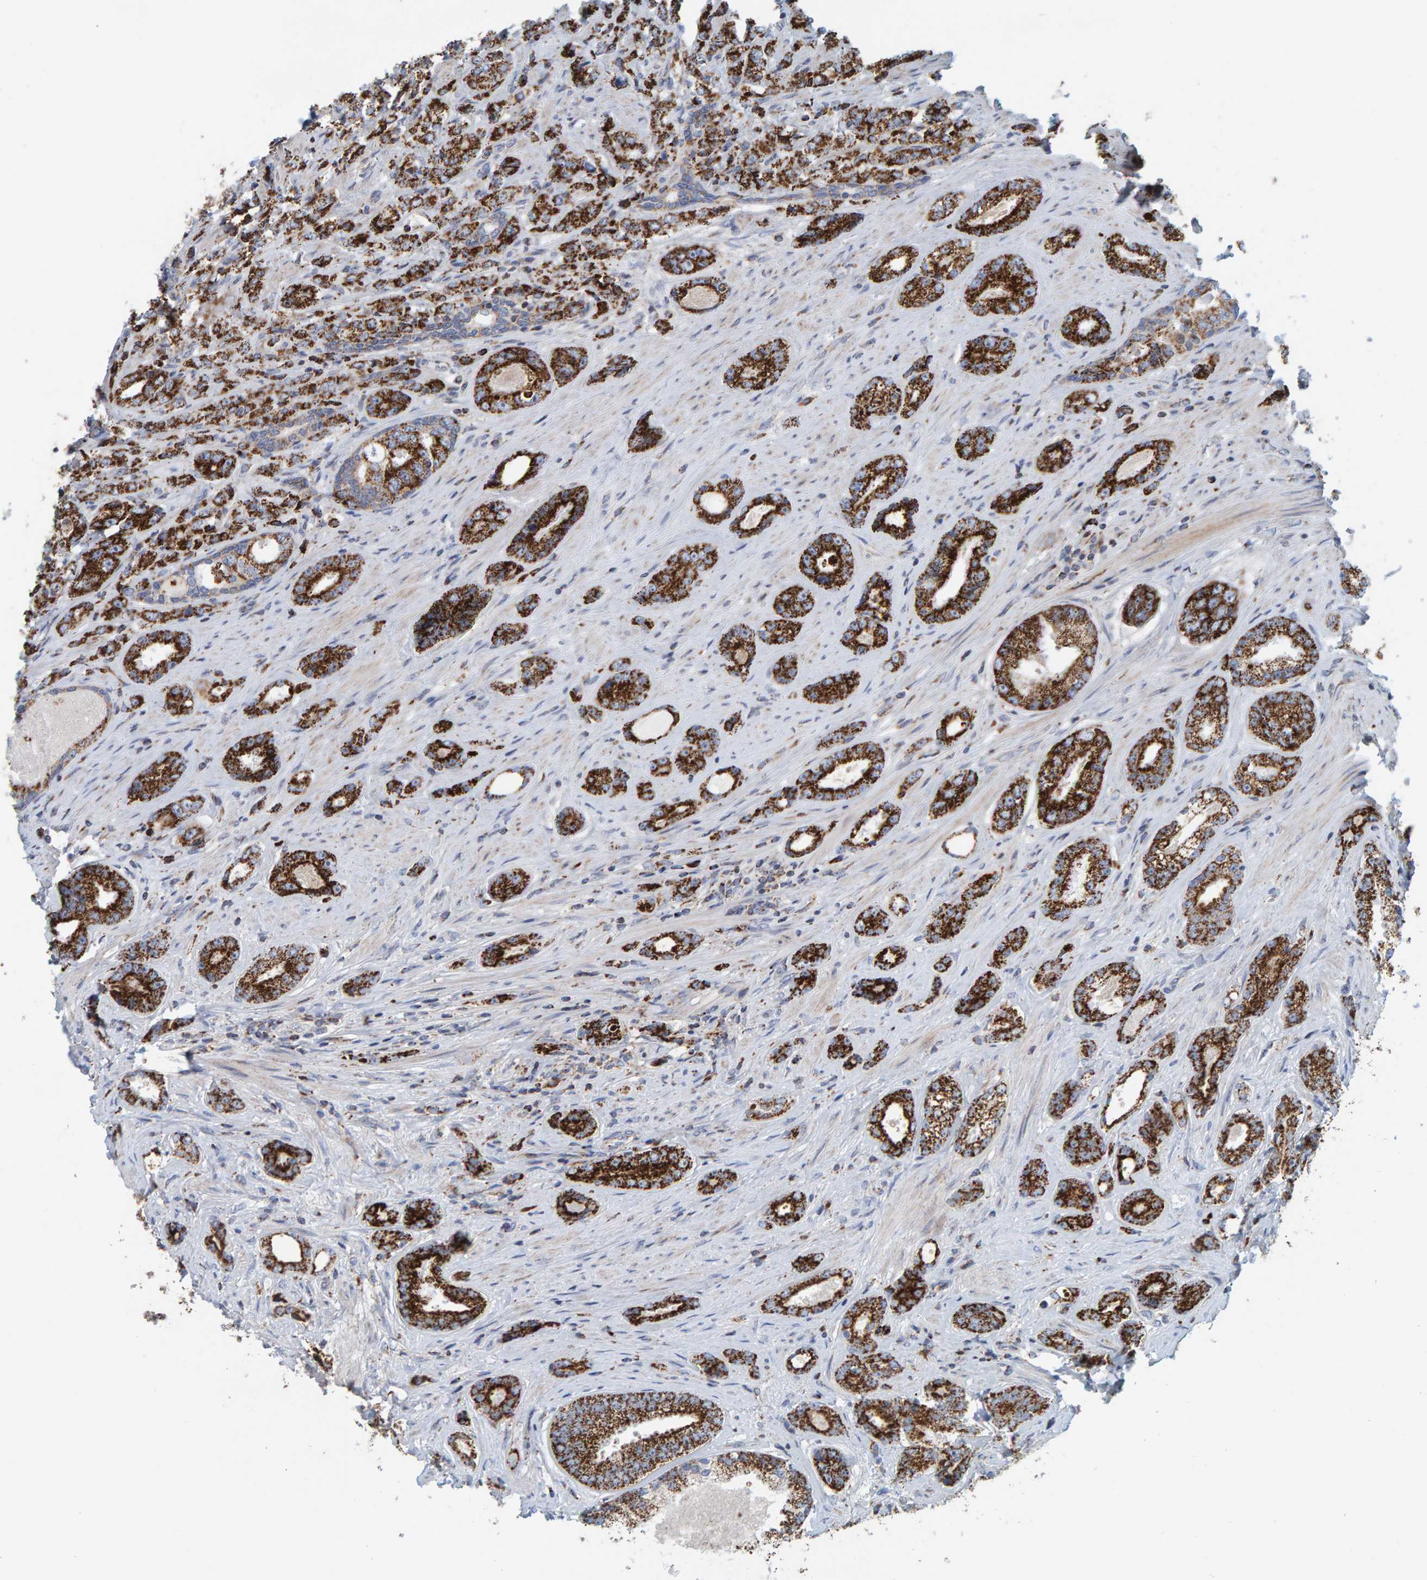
{"staining": {"intensity": "strong", "quantity": ">75%", "location": "cytoplasmic/membranous"}, "tissue": "prostate cancer", "cell_type": "Tumor cells", "image_type": "cancer", "snomed": [{"axis": "morphology", "description": "Adenocarcinoma, High grade"}, {"axis": "topography", "description": "Prostate"}], "caption": "The micrograph demonstrates immunohistochemical staining of prostate adenocarcinoma (high-grade). There is strong cytoplasmic/membranous staining is appreciated in about >75% of tumor cells. The protein of interest is stained brown, and the nuclei are stained in blue (DAB IHC with brightfield microscopy, high magnification).", "gene": "B9D1", "patient": {"sex": "male", "age": 61}}